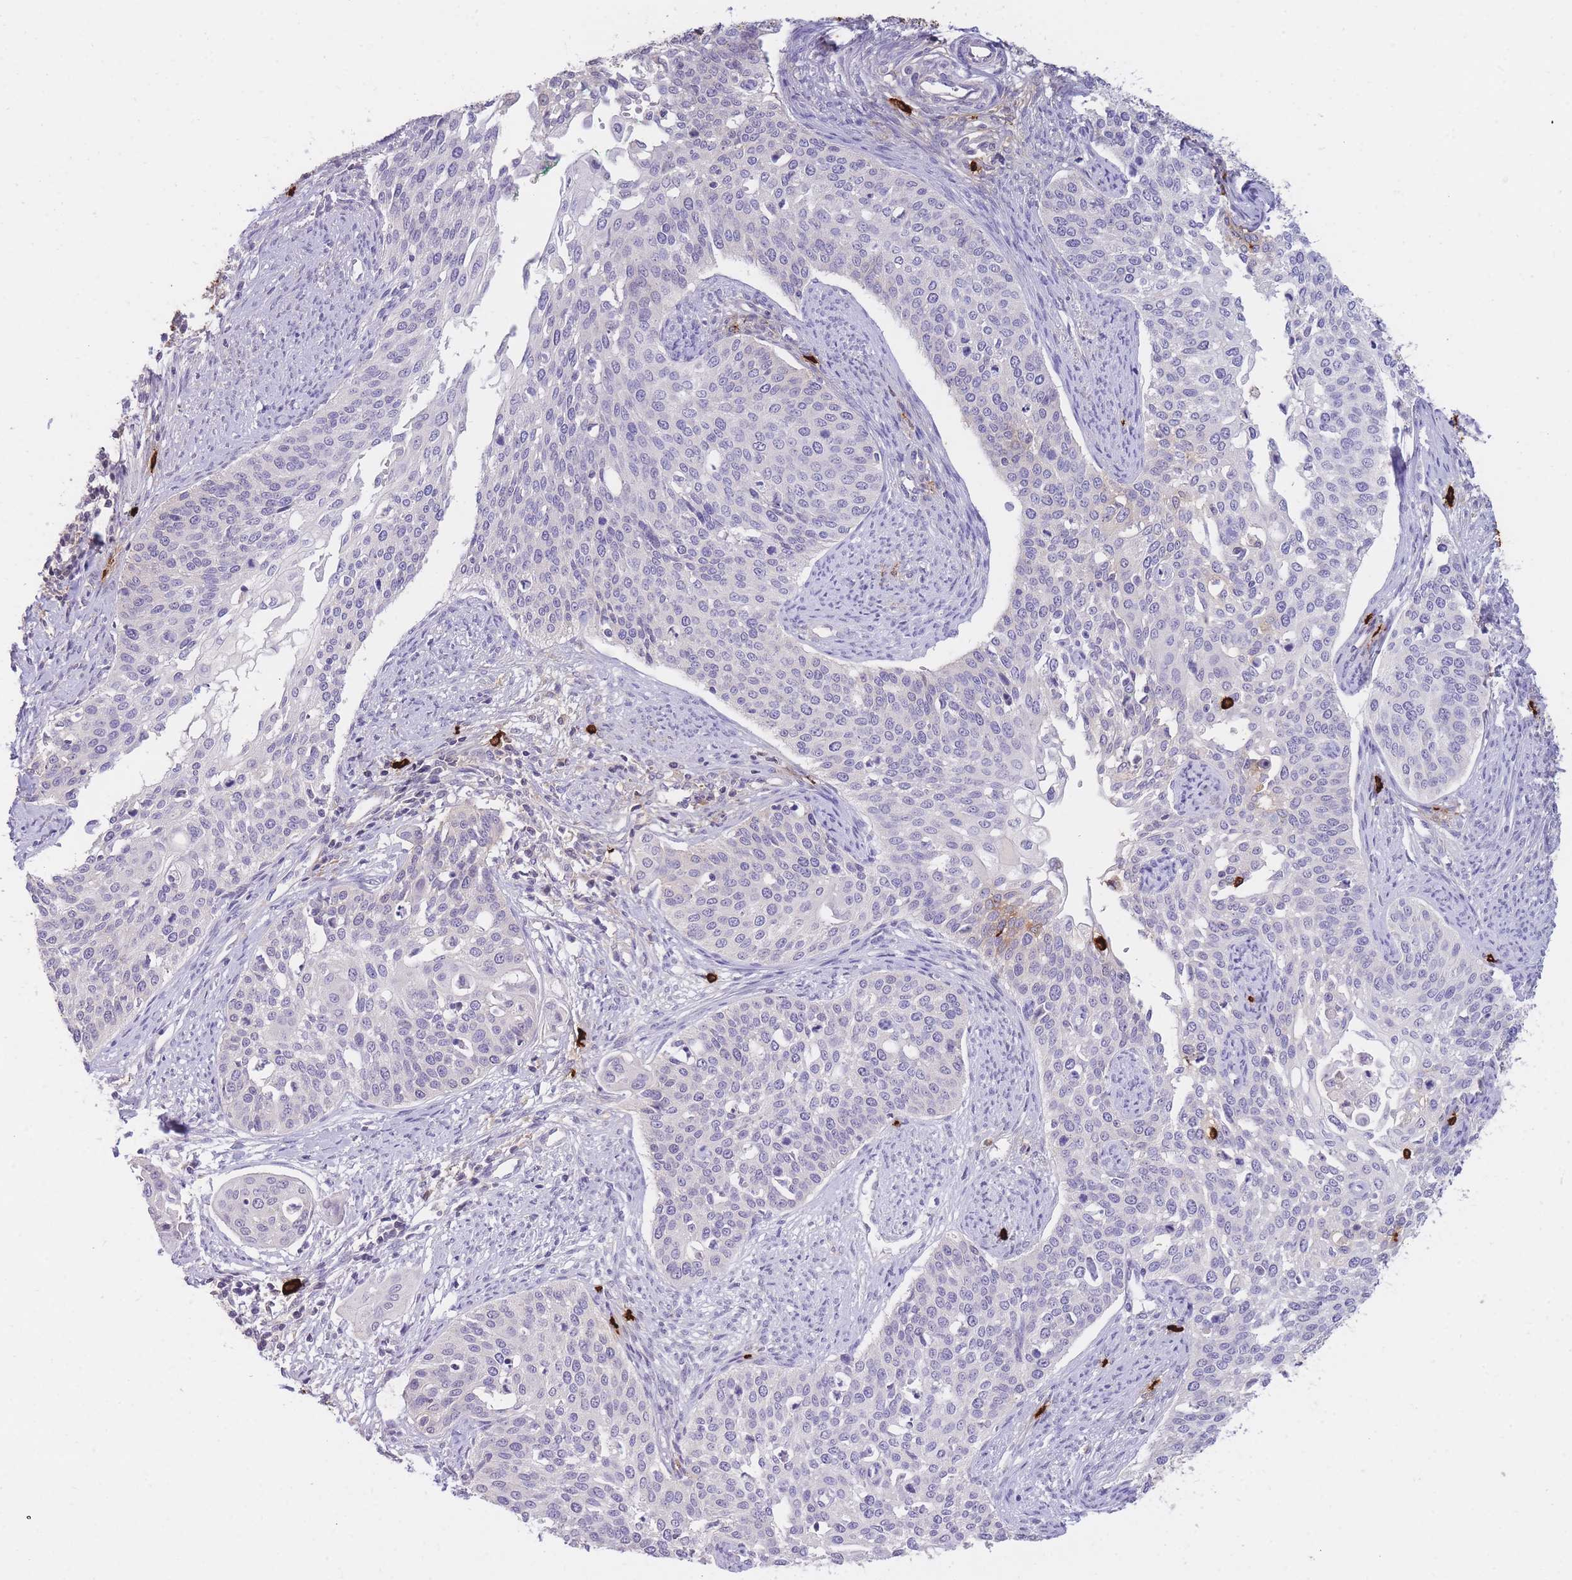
{"staining": {"intensity": "negative", "quantity": "none", "location": "none"}, "tissue": "cervical cancer", "cell_type": "Tumor cells", "image_type": "cancer", "snomed": [{"axis": "morphology", "description": "Squamous cell carcinoma, NOS"}, {"axis": "topography", "description": "Cervix"}], "caption": "Immunohistochemical staining of cervical cancer exhibits no significant staining in tumor cells. (DAB (3,3'-diaminobenzidine) immunohistochemistry (IHC) visualized using brightfield microscopy, high magnification).", "gene": "TPSD1", "patient": {"sex": "female", "age": 44}}